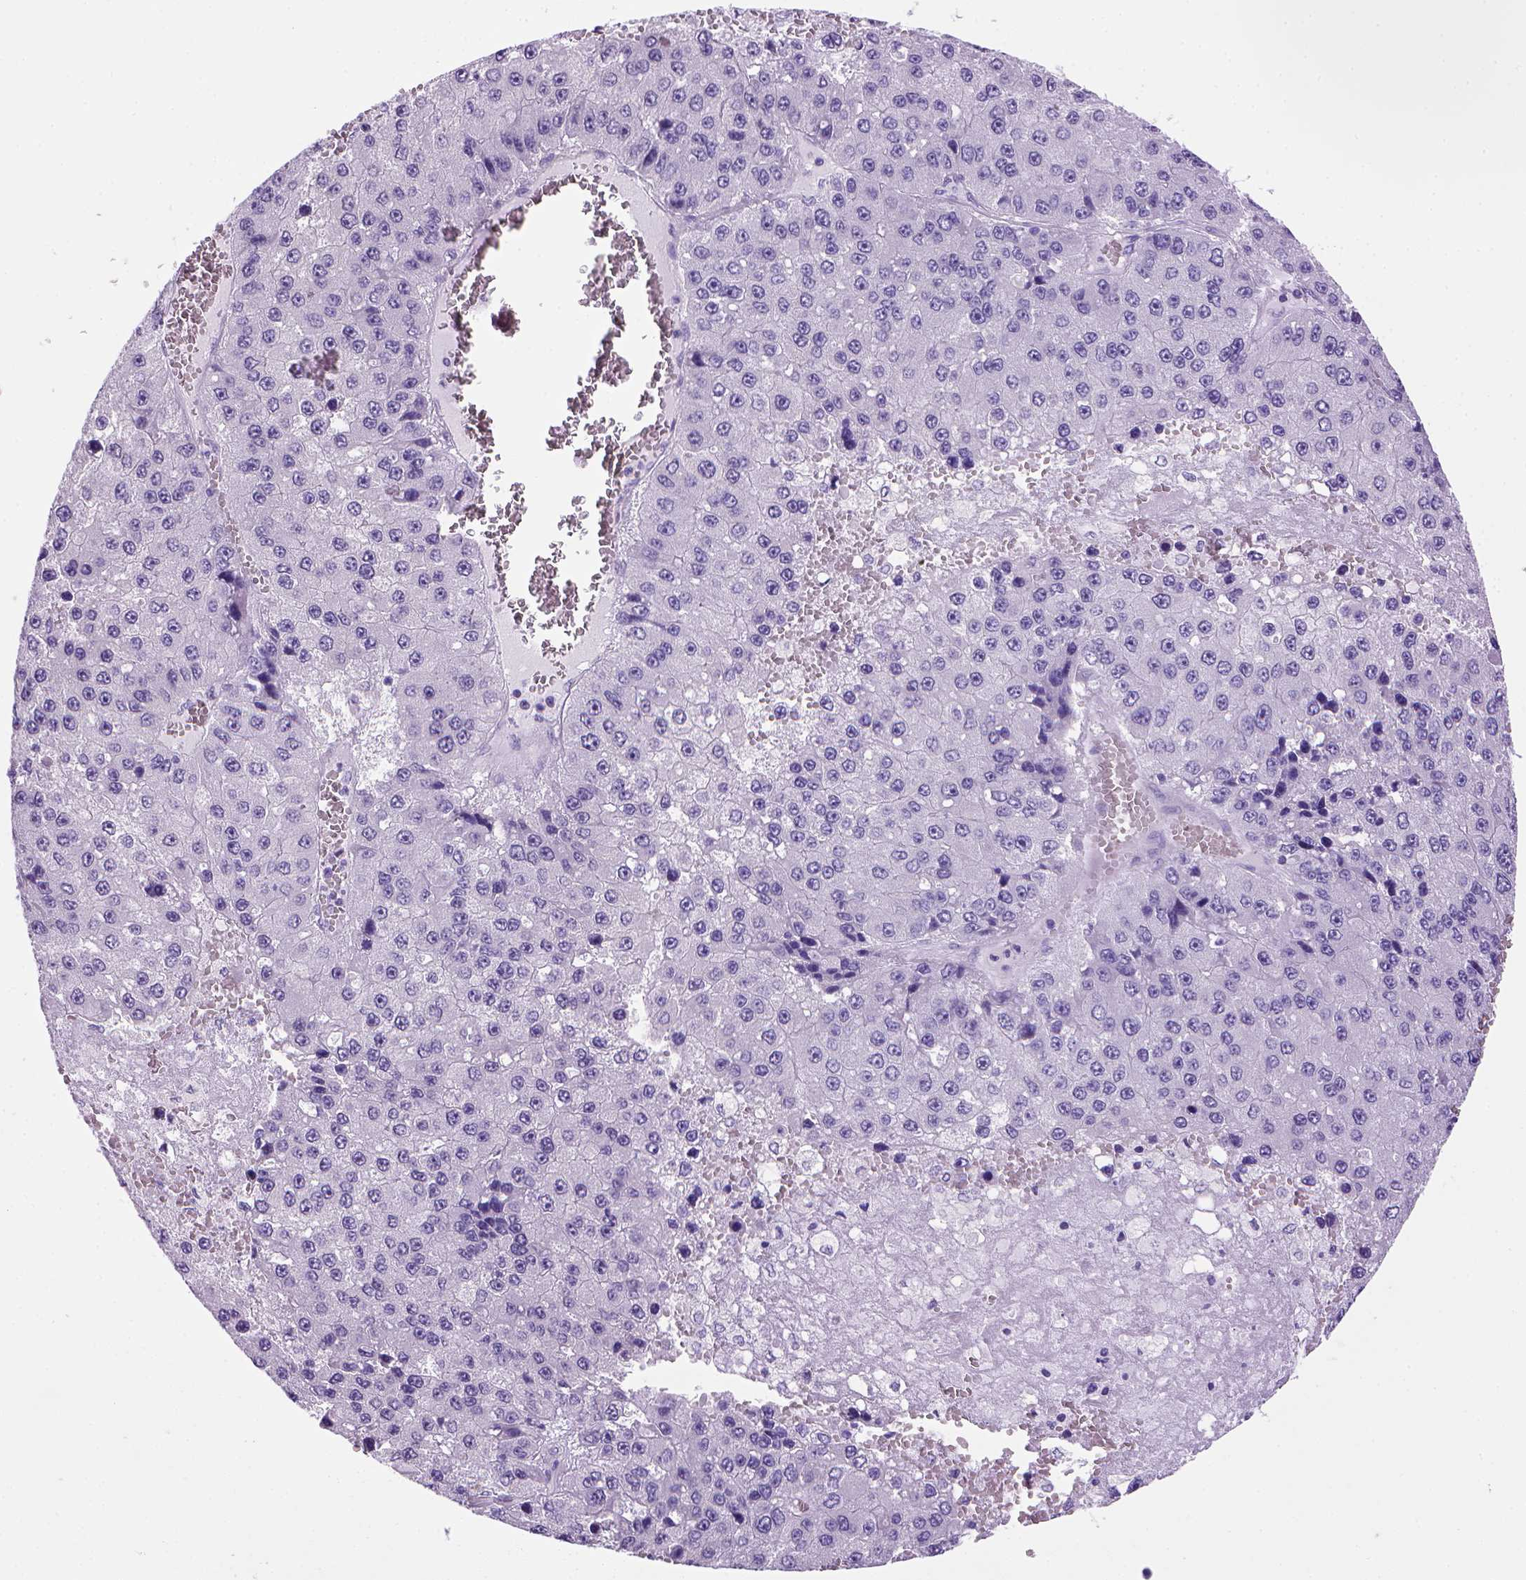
{"staining": {"intensity": "negative", "quantity": "none", "location": "none"}, "tissue": "liver cancer", "cell_type": "Tumor cells", "image_type": "cancer", "snomed": [{"axis": "morphology", "description": "Carcinoma, Hepatocellular, NOS"}, {"axis": "topography", "description": "Liver"}], "caption": "An IHC photomicrograph of liver cancer (hepatocellular carcinoma) is shown. There is no staining in tumor cells of liver cancer (hepatocellular carcinoma). (DAB (3,3'-diaminobenzidine) IHC with hematoxylin counter stain).", "gene": "ARHGEF33", "patient": {"sex": "female", "age": 73}}